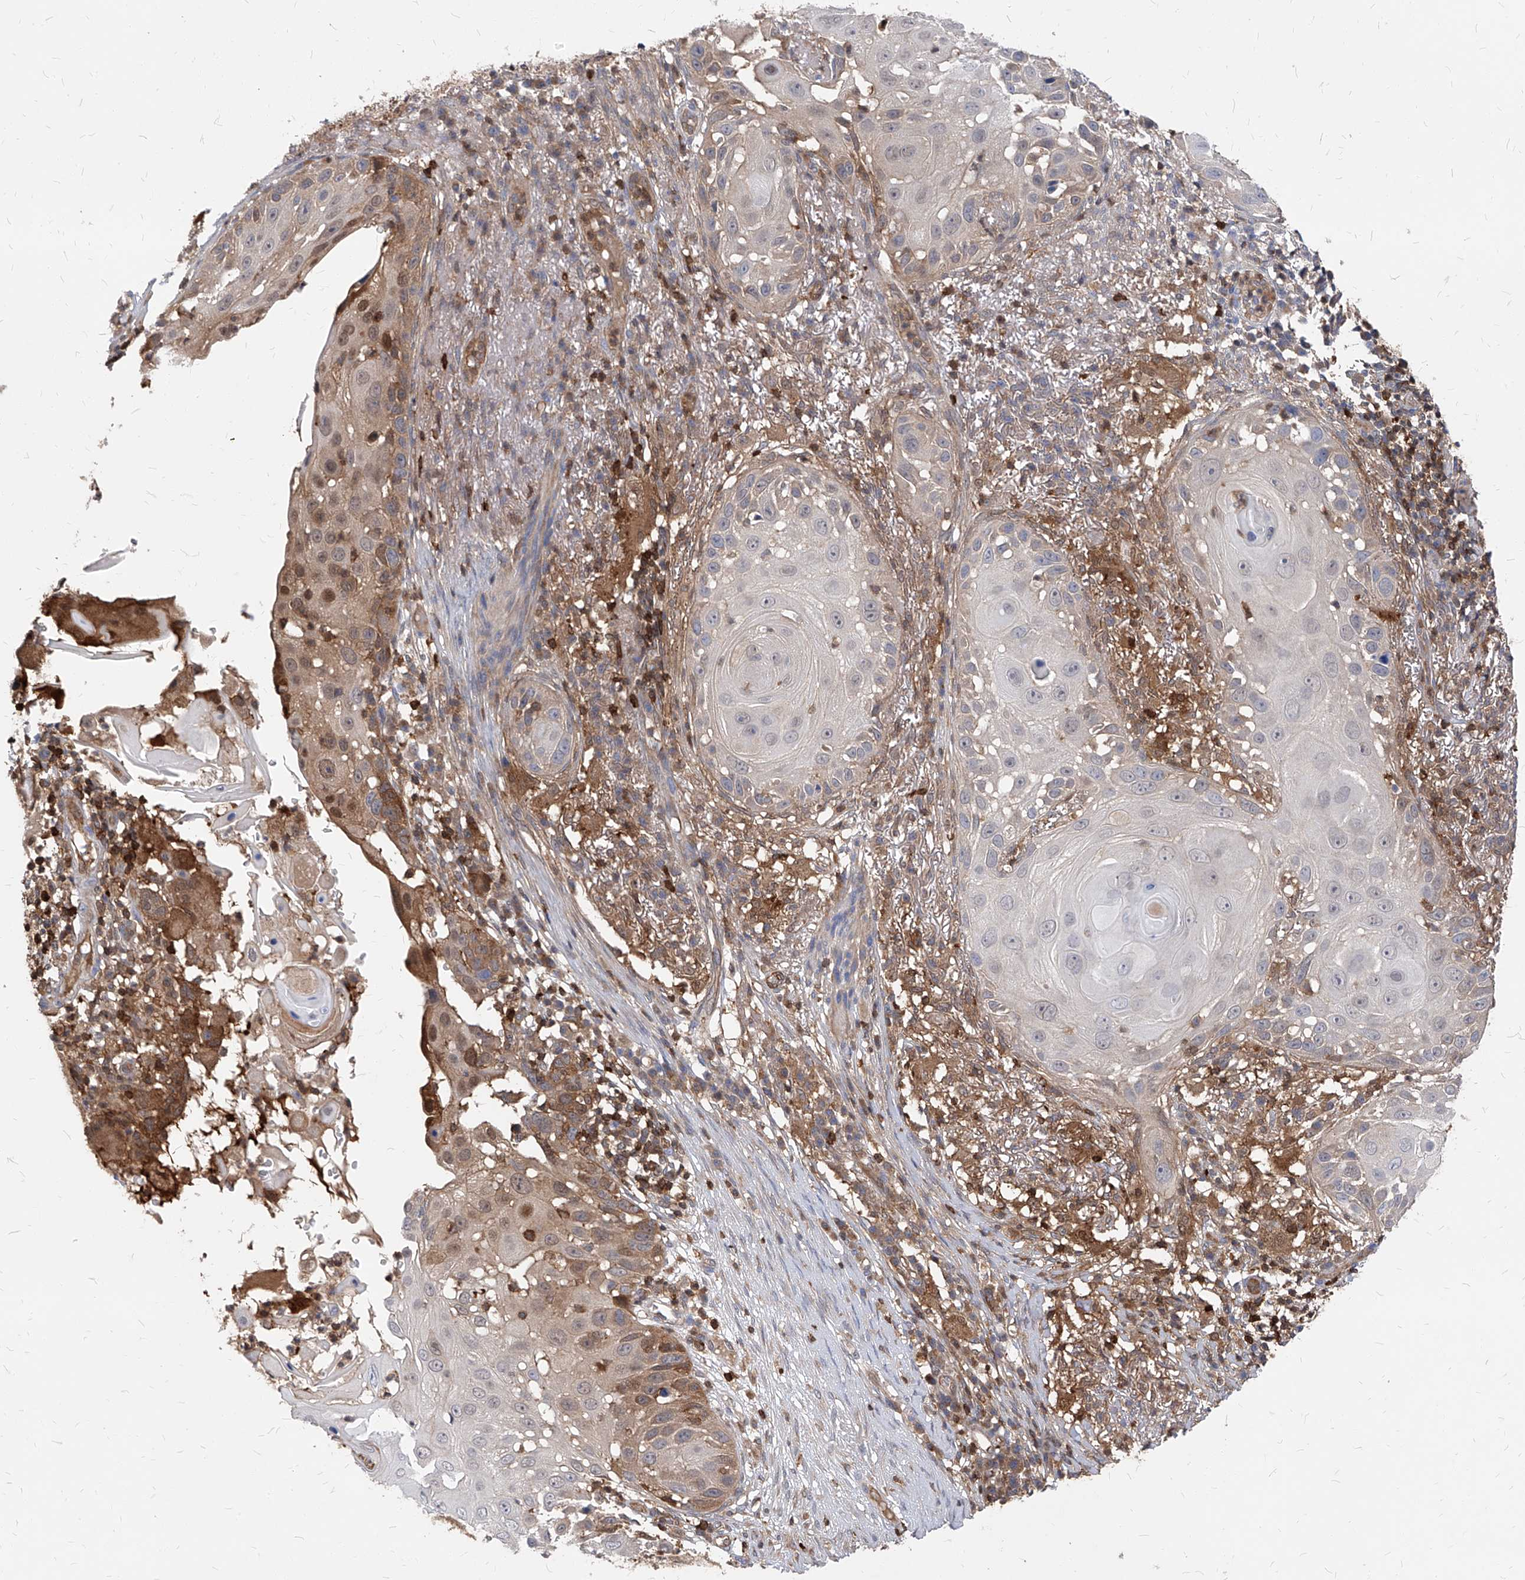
{"staining": {"intensity": "moderate", "quantity": "<25%", "location": "cytoplasmic/membranous"}, "tissue": "skin cancer", "cell_type": "Tumor cells", "image_type": "cancer", "snomed": [{"axis": "morphology", "description": "Squamous cell carcinoma, NOS"}, {"axis": "topography", "description": "Skin"}], "caption": "Immunohistochemical staining of skin cancer (squamous cell carcinoma) demonstrates low levels of moderate cytoplasmic/membranous protein positivity in about <25% of tumor cells.", "gene": "ABRACL", "patient": {"sex": "female", "age": 44}}